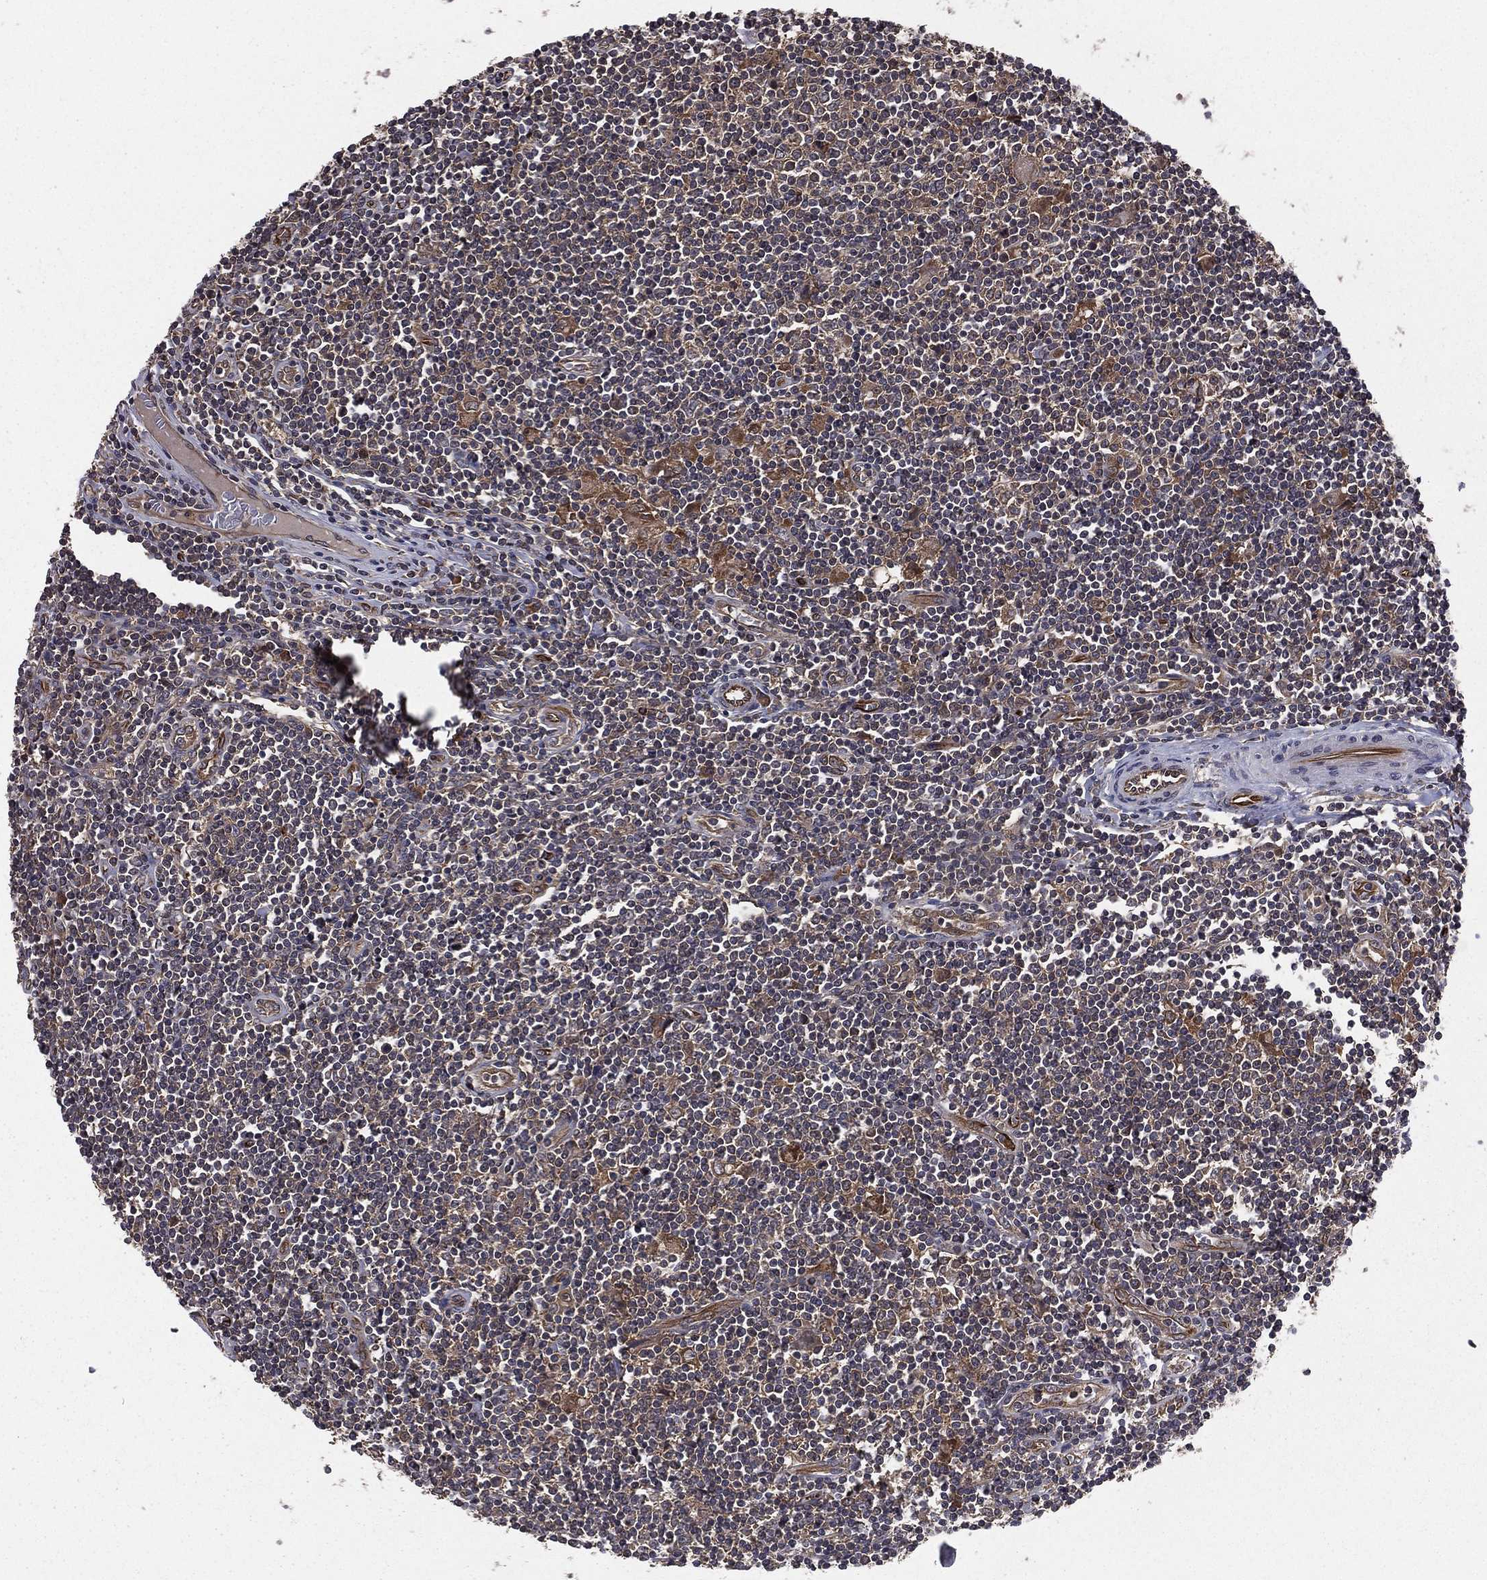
{"staining": {"intensity": "weak", "quantity": "25%-75%", "location": "cytoplasmic/membranous"}, "tissue": "lymphoma", "cell_type": "Tumor cells", "image_type": "cancer", "snomed": [{"axis": "morphology", "description": "Hodgkin's disease, NOS"}, {"axis": "topography", "description": "Lymph node"}], "caption": "Lymphoma stained for a protein (brown) displays weak cytoplasmic/membranous positive positivity in approximately 25%-75% of tumor cells.", "gene": "CERT1", "patient": {"sex": "male", "age": 40}}